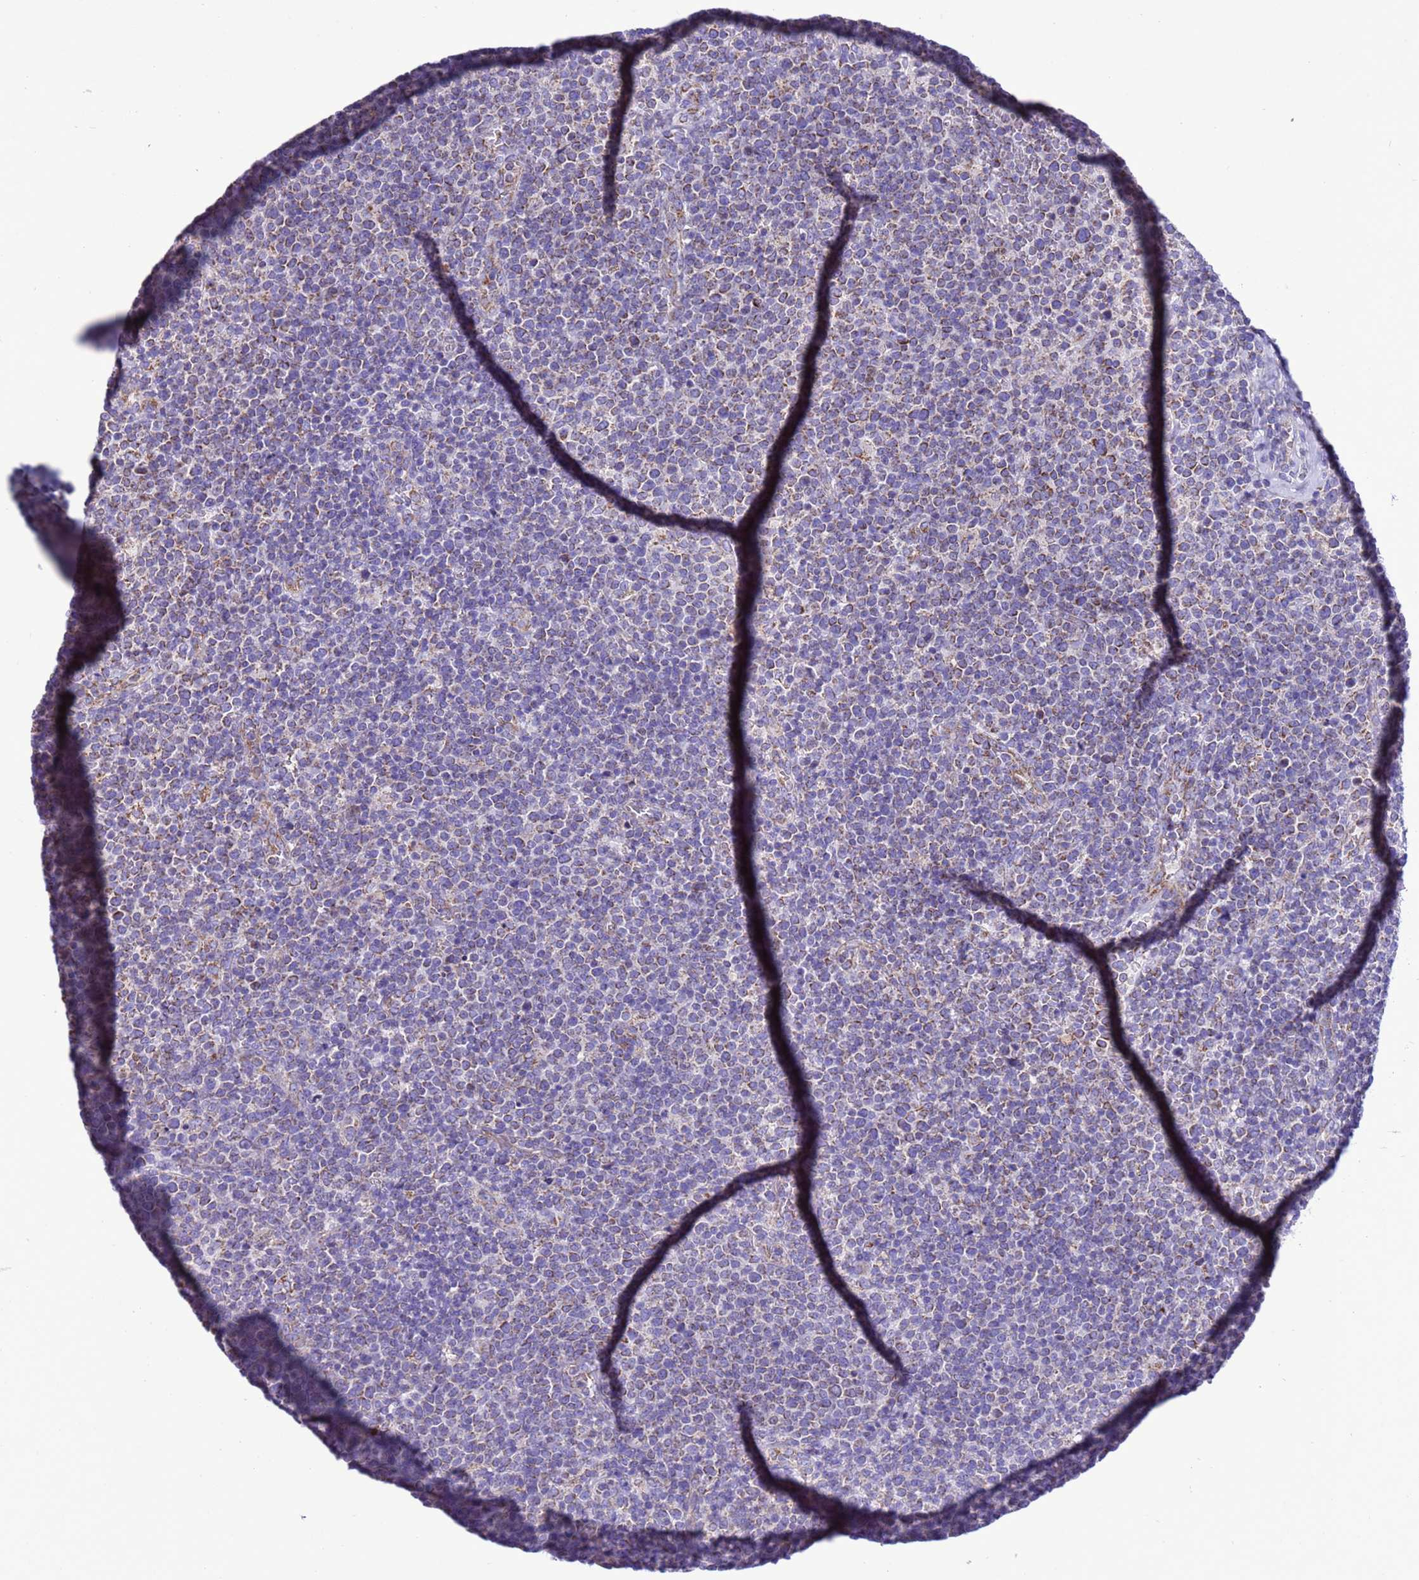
{"staining": {"intensity": "weak", "quantity": "25%-75%", "location": "cytoplasmic/membranous"}, "tissue": "lymphoma", "cell_type": "Tumor cells", "image_type": "cancer", "snomed": [{"axis": "morphology", "description": "Malignant lymphoma, non-Hodgkin's type, High grade"}, {"axis": "topography", "description": "Lymph node"}], "caption": "A brown stain labels weak cytoplasmic/membranous expression of a protein in human lymphoma tumor cells. (Brightfield microscopy of DAB IHC at high magnification).", "gene": "CCDC191", "patient": {"sex": "male", "age": 61}}